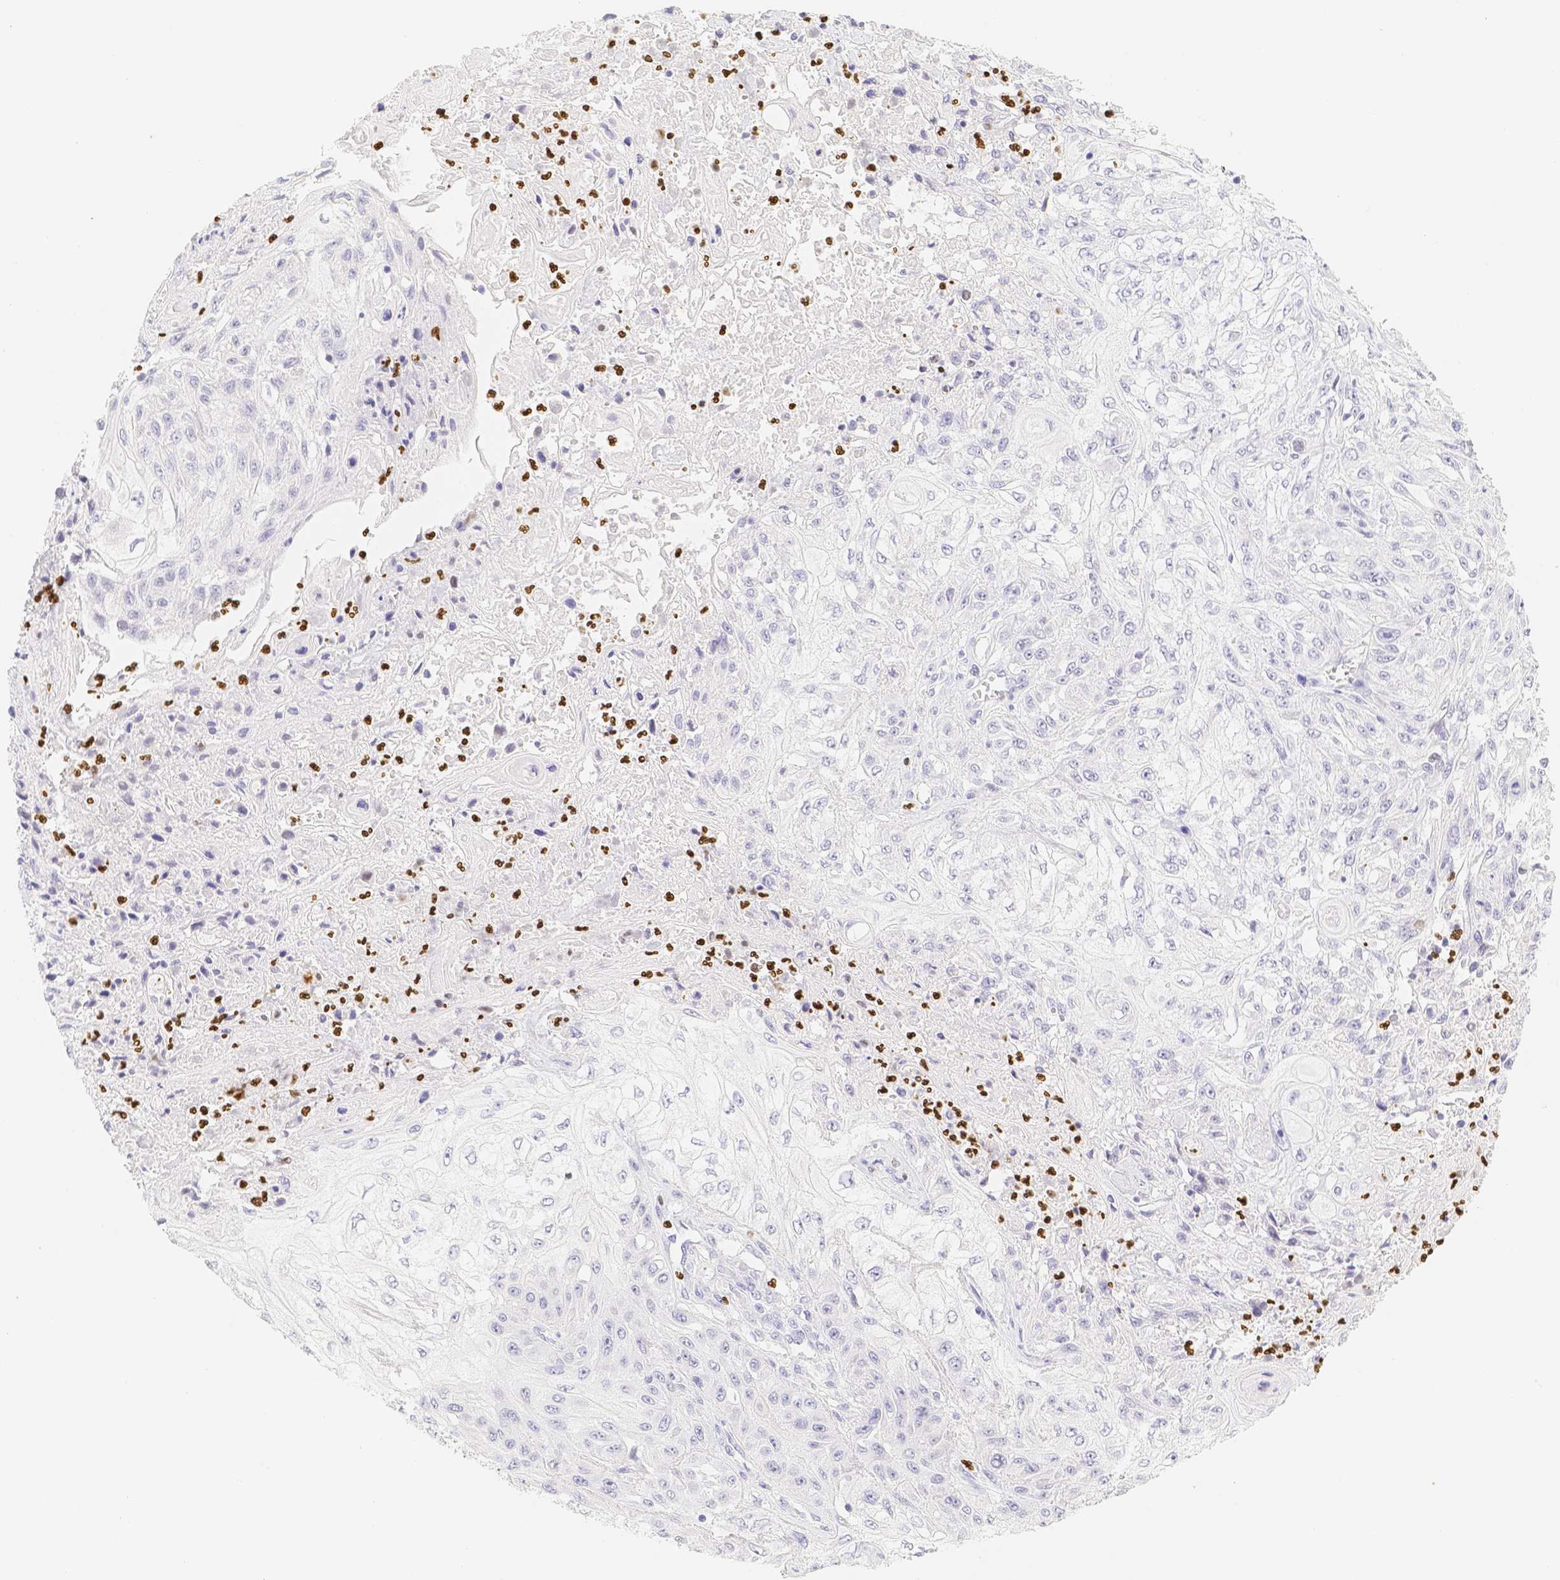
{"staining": {"intensity": "negative", "quantity": "none", "location": "none"}, "tissue": "skin cancer", "cell_type": "Tumor cells", "image_type": "cancer", "snomed": [{"axis": "morphology", "description": "Squamous cell carcinoma, NOS"}, {"axis": "morphology", "description": "Squamous cell carcinoma, metastatic, NOS"}, {"axis": "topography", "description": "Skin"}, {"axis": "topography", "description": "Lymph node"}], "caption": "A photomicrograph of skin cancer stained for a protein exhibits no brown staining in tumor cells.", "gene": "PADI4", "patient": {"sex": "male", "age": 75}}